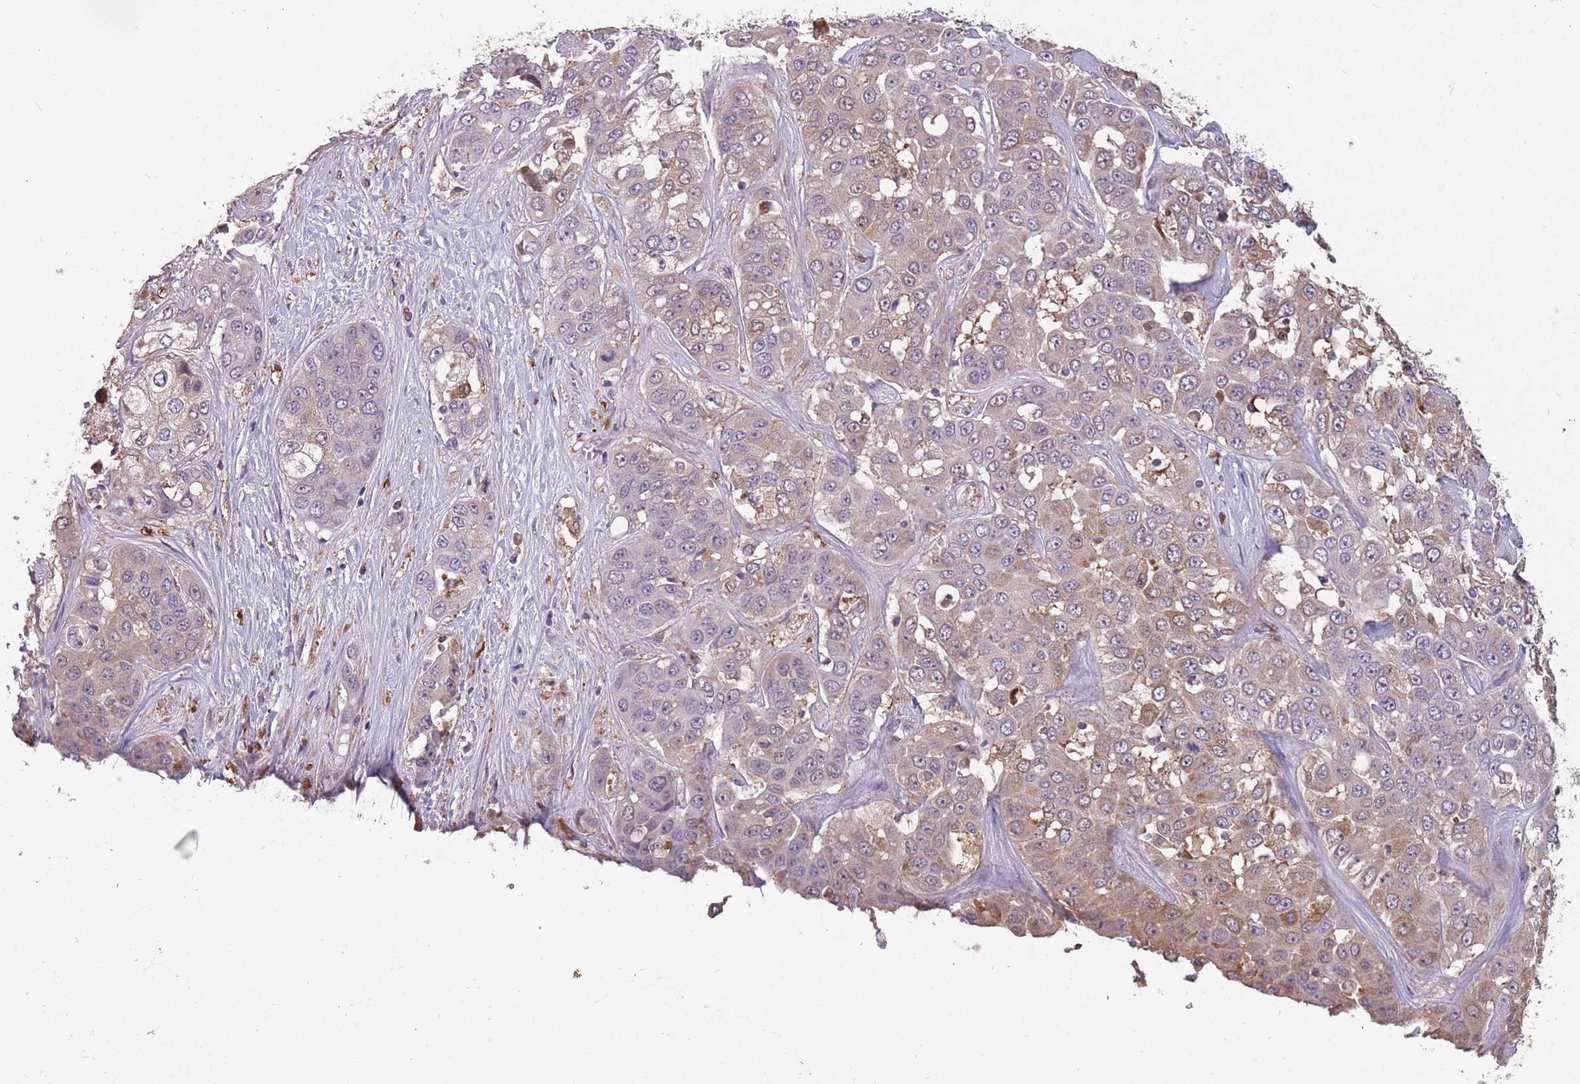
{"staining": {"intensity": "weak", "quantity": ">75%", "location": "cytoplasmic/membranous"}, "tissue": "liver cancer", "cell_type": "Tumor cells", "image_type": "cancer", "snomed": [{"axis": "morphology", "description": "Cholangiocarcinoma"}, {"axis": "topography", "description": "Liver"}], "caption": "A histopathology image showing weak cytoplasmic/membranous positivity in about >75% of tumor cells in liver cancer, as visualized by brown immunohistochemical staining.", "gene": "ZNF639", "patient": {"sex": "female", "age": 52}}